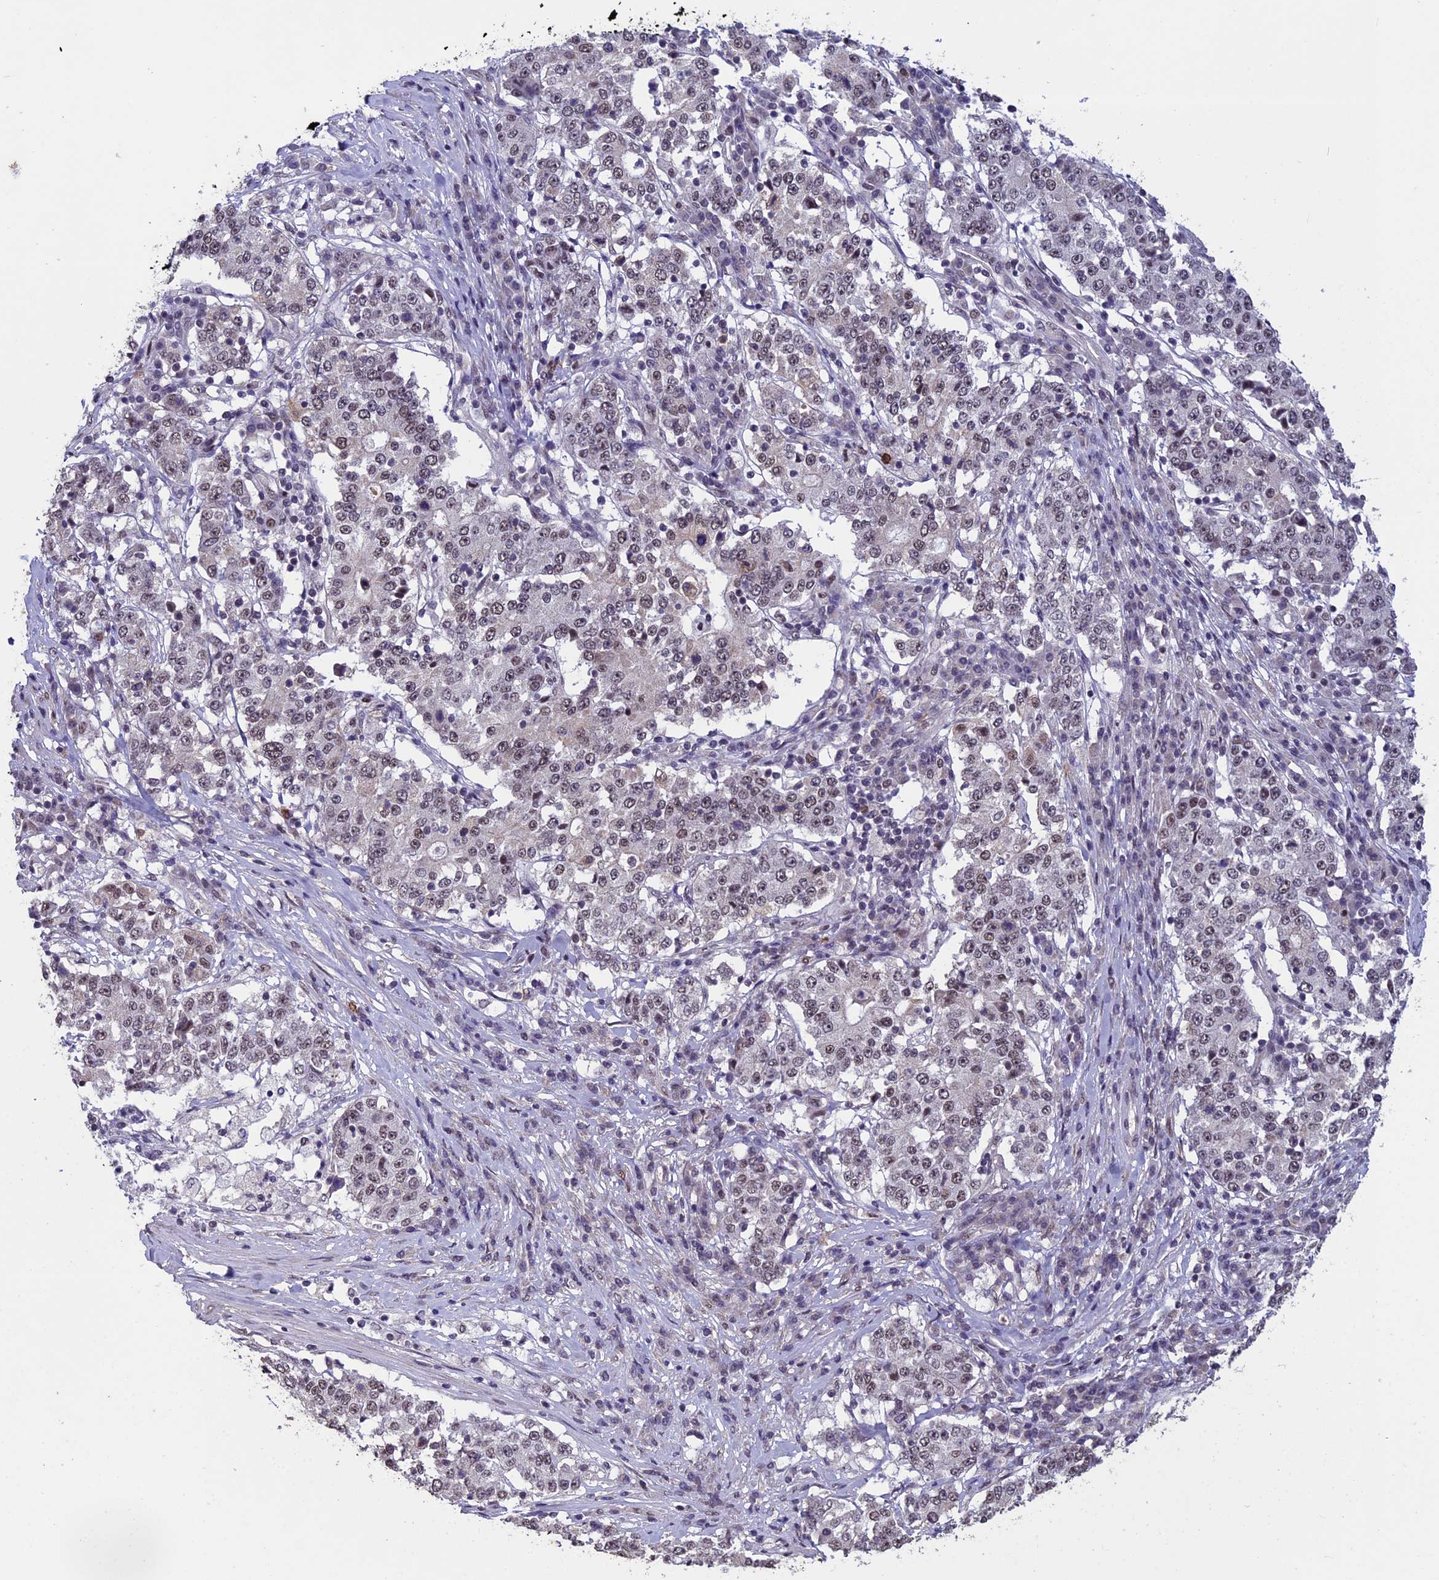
{"staining": {"intensity": "weak", "quantity": "<25%", "location": "nuclear"}, "tissue": "stomach cancer", "cell_type": "Tumor cells", "image_type": "cancer", "snomed": [{"axis": "morphology", "description": "Adenocarcinoma, NOS"}, {"axis": "topography", "description": "Stomach"}], "caption": "Immunohistochemistry image of neoplastic tissue: adenocarcinoma (stomach) stained with DAB shows no significant protein staining in tumor cells.", "gene": "RNF40", "patient": {"sex": "male", "age": 59}}